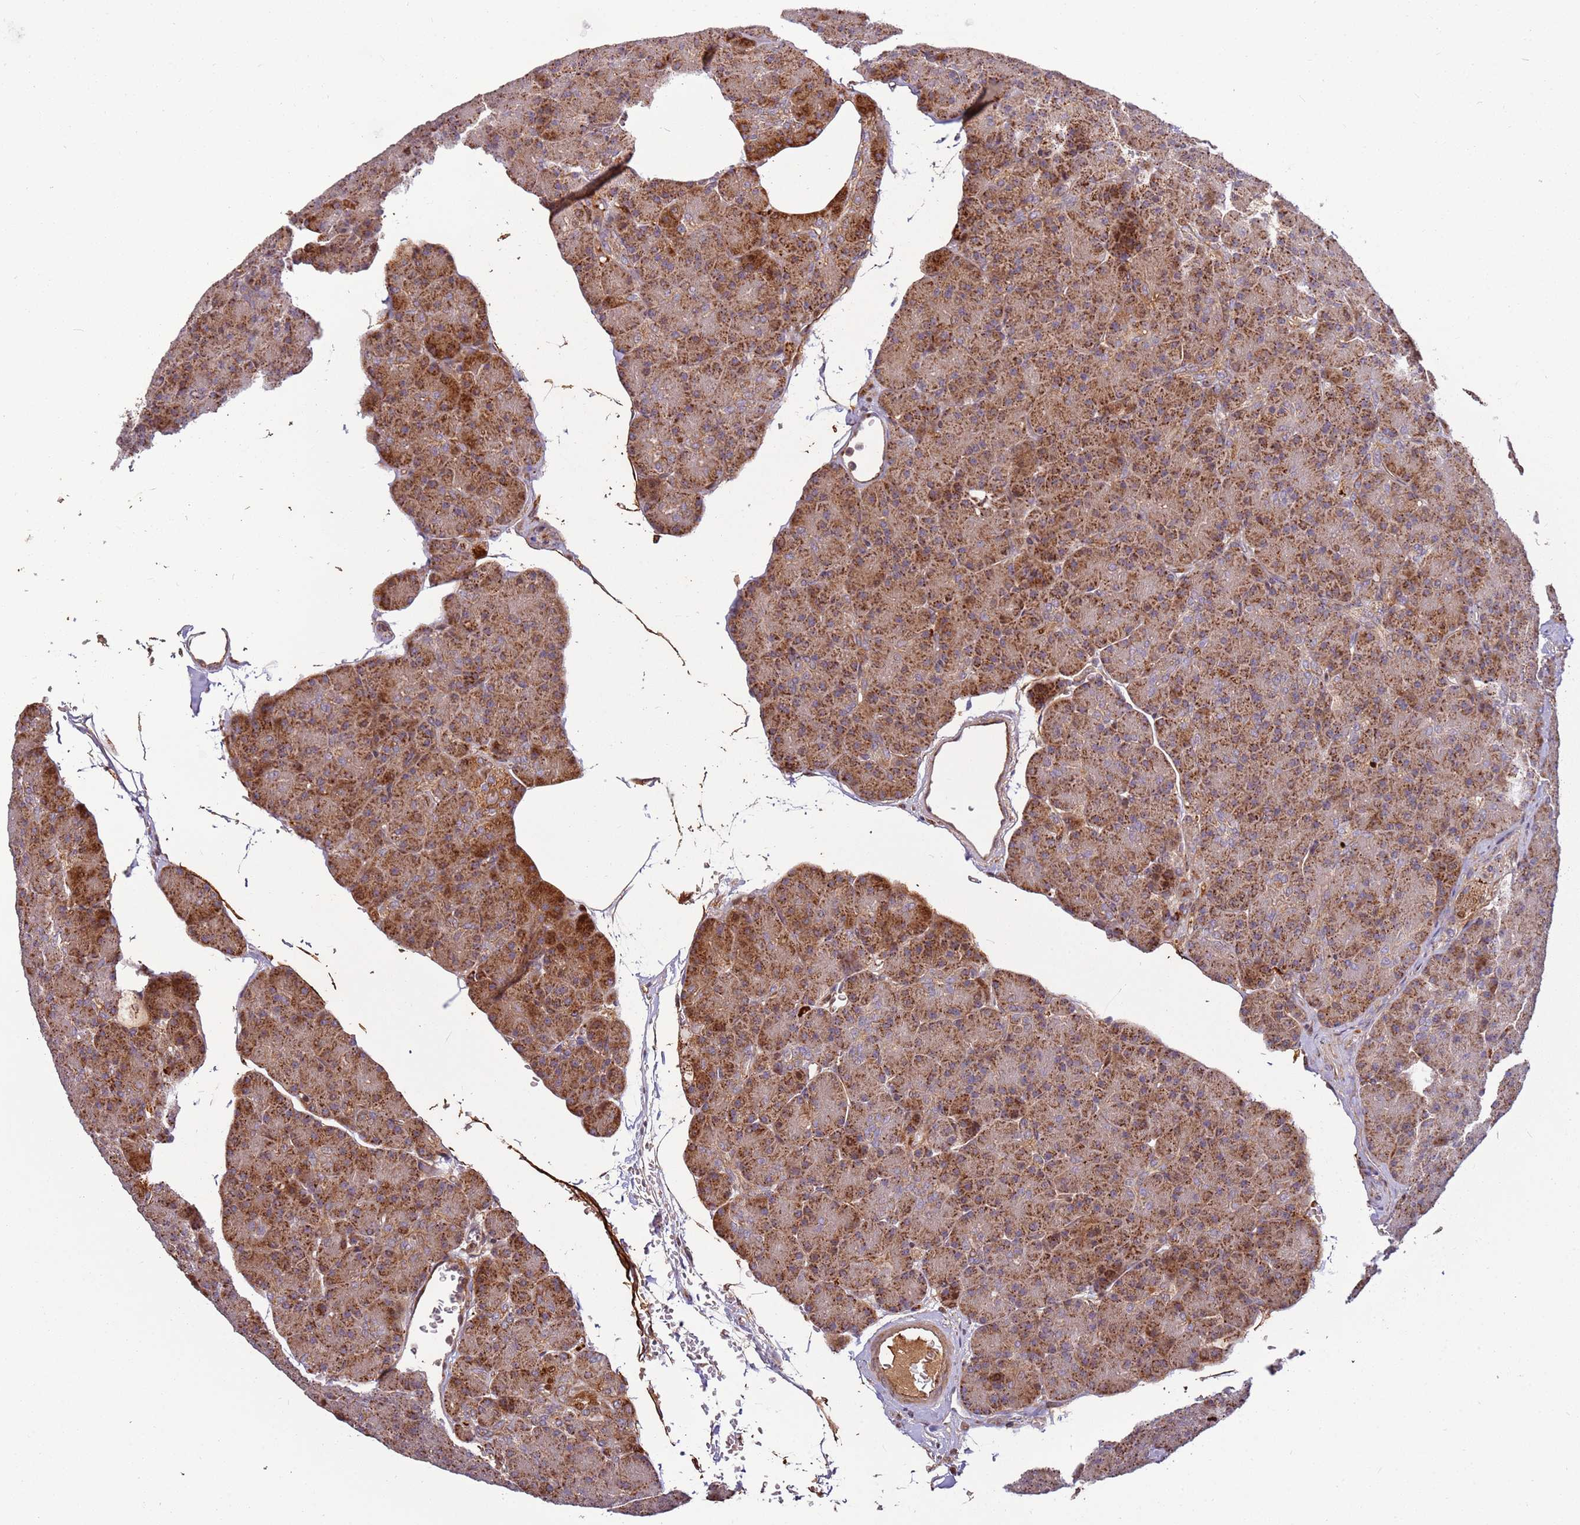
{"staining": {"intensity": "strong", "quantity": ">75%", "location": "cytoplasmic/membranous"}, "tissue": "pancreas", "cell_type": "Exocrine glandular cells", "image_type": "normal", "snomed": [{"axis": "morphology", "description": "Normal tissue, NOS"}, {"axis": "topography", "description": "Pancreas"}], "caption": "An image showing strong cytoplasmic/membranous expression in approximately >75% of exocrine glandular cells in normal pancreas, as visualized by brown immunohistochemical staining.", "gene": "RHBDL1", "patient": {"sex": "female", "age": 43}}